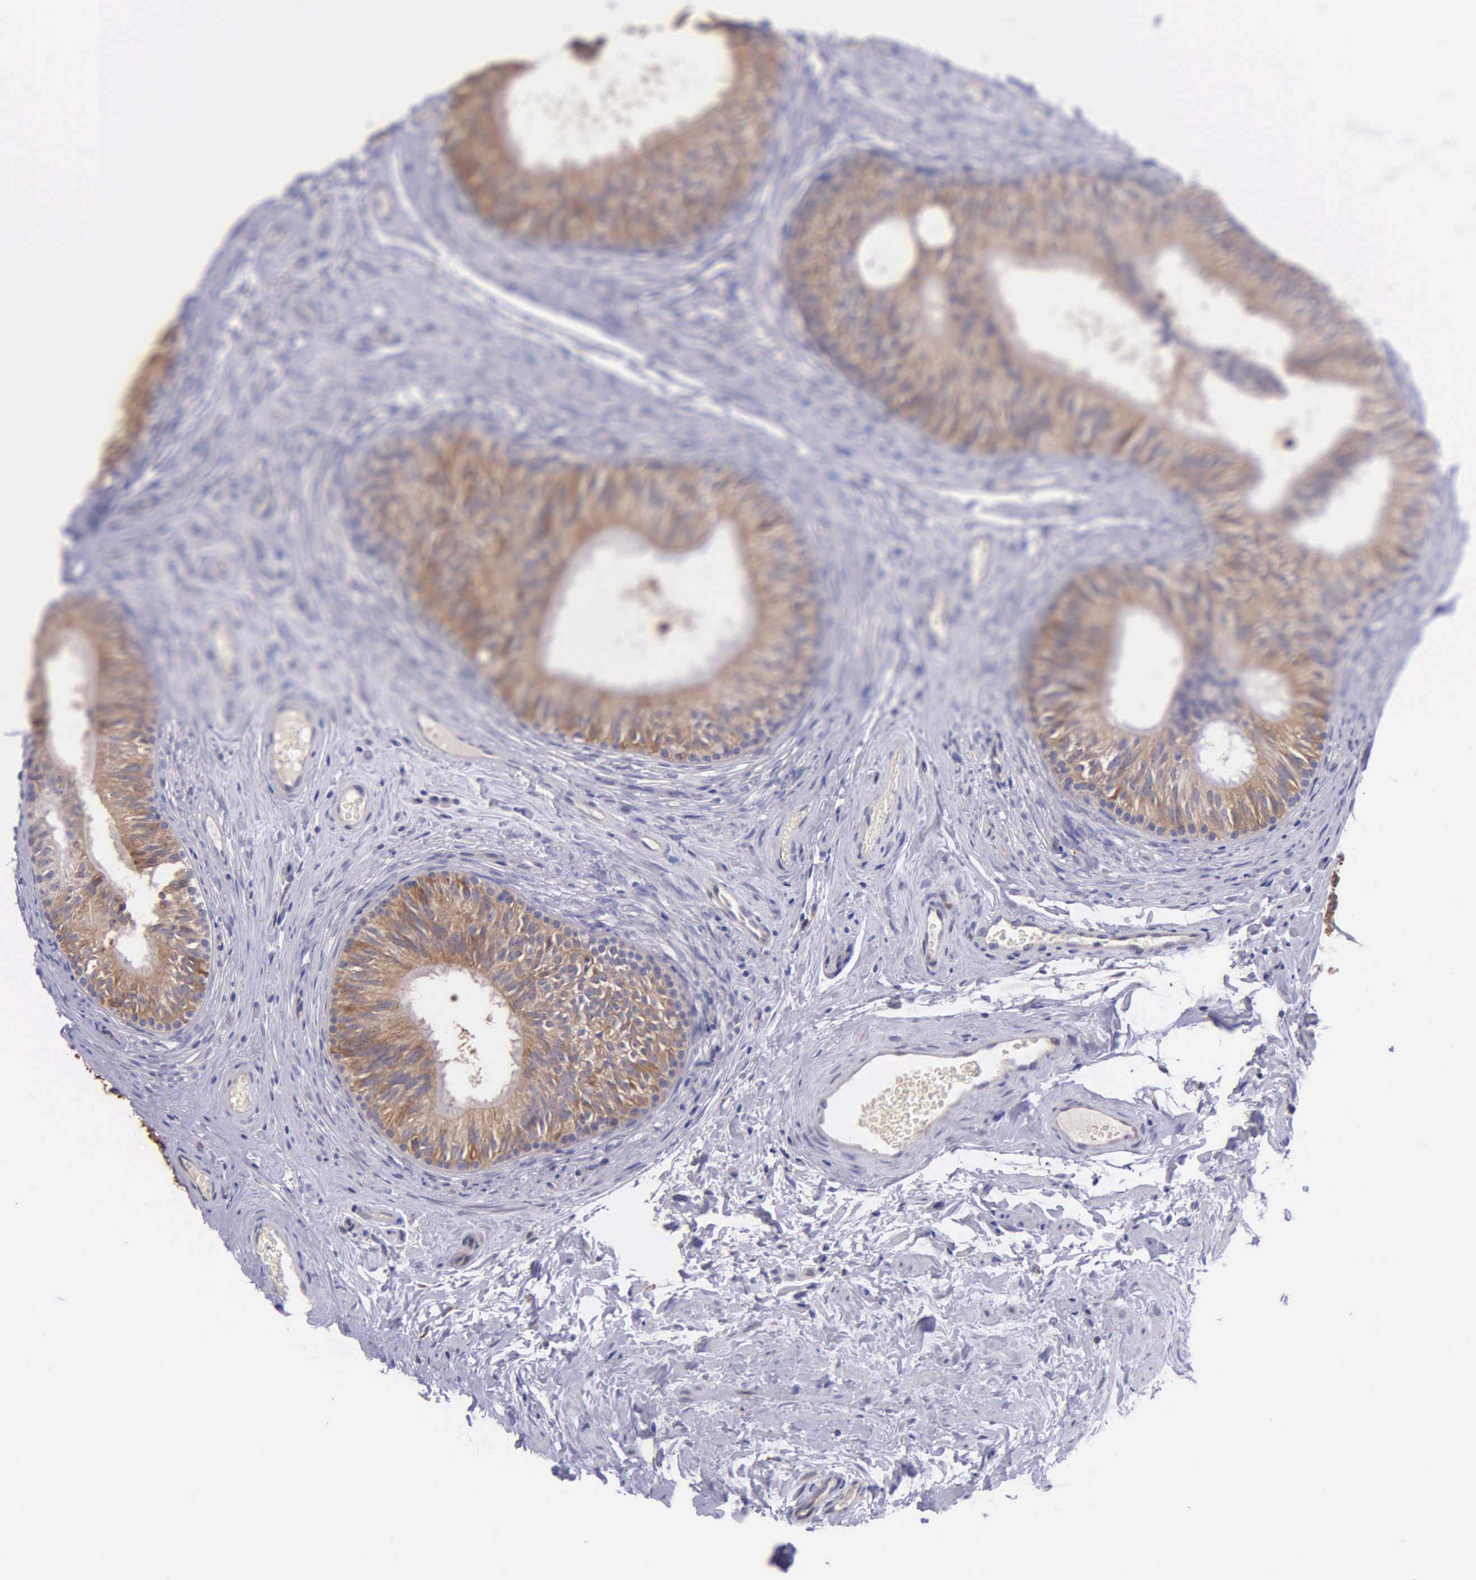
{"staining": {"intensity": "moderate", "quantity": ">75%", "location": "cytoplasmic/membranous"}, "tissue": "epididymis", "cell_type": "Glandular cells", "image_type": "normal", "snomed": [{"axis": "morphology", "description": "Normal tissue, NOS"}, {"axis": "topography", "description": "Epididymis"}], "caption": "DAB (3,3'-diaminobenzidine) immunohistochemical staining of benign epididymis reveals moderate cytoplasmic/membranous protein staining in approximately >75% of glandular cells.", "gene": "ZC3H12B", "patient": {"sex": "male", "age": 32}}